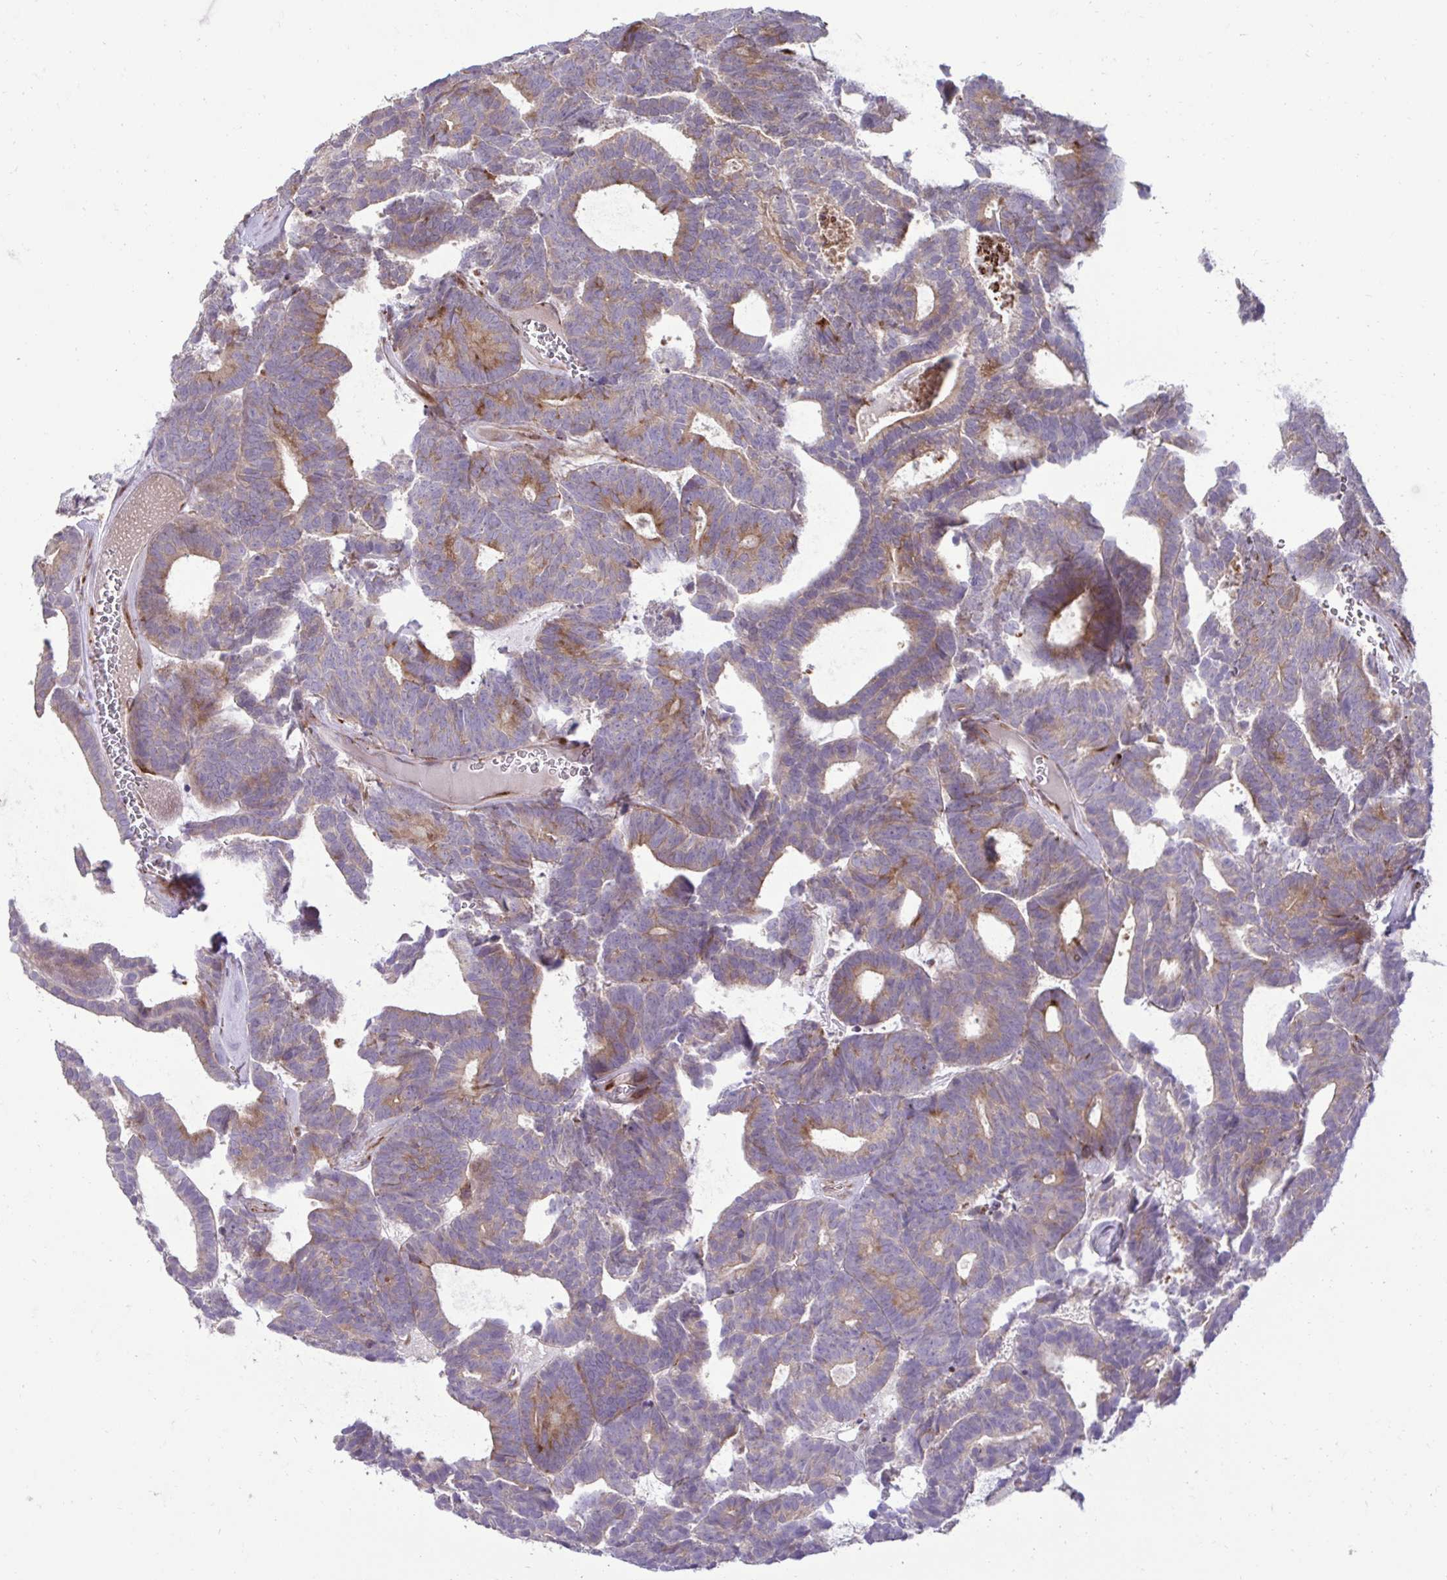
{"staining": {"intensity": "weak", "quantity": "25%-75%", "location": "cytoplasmic/membranous"}, "tissue": "head and neck cancer", "cell_type": "Tumor cells", "image_type": "cancer", "snomed": [{"axis": "morphology", "description": "Adenocarcinoma, NOS"}, {"axis": "topography", "description": "Head-Neck"}], "caption": "A brown stain highlights weak cytoplasmic/membranous positivity of a protein in head and neck cancer tumor cells.", "gene": "LIMS1", "patient": {"sex": "female", "age": 81}}